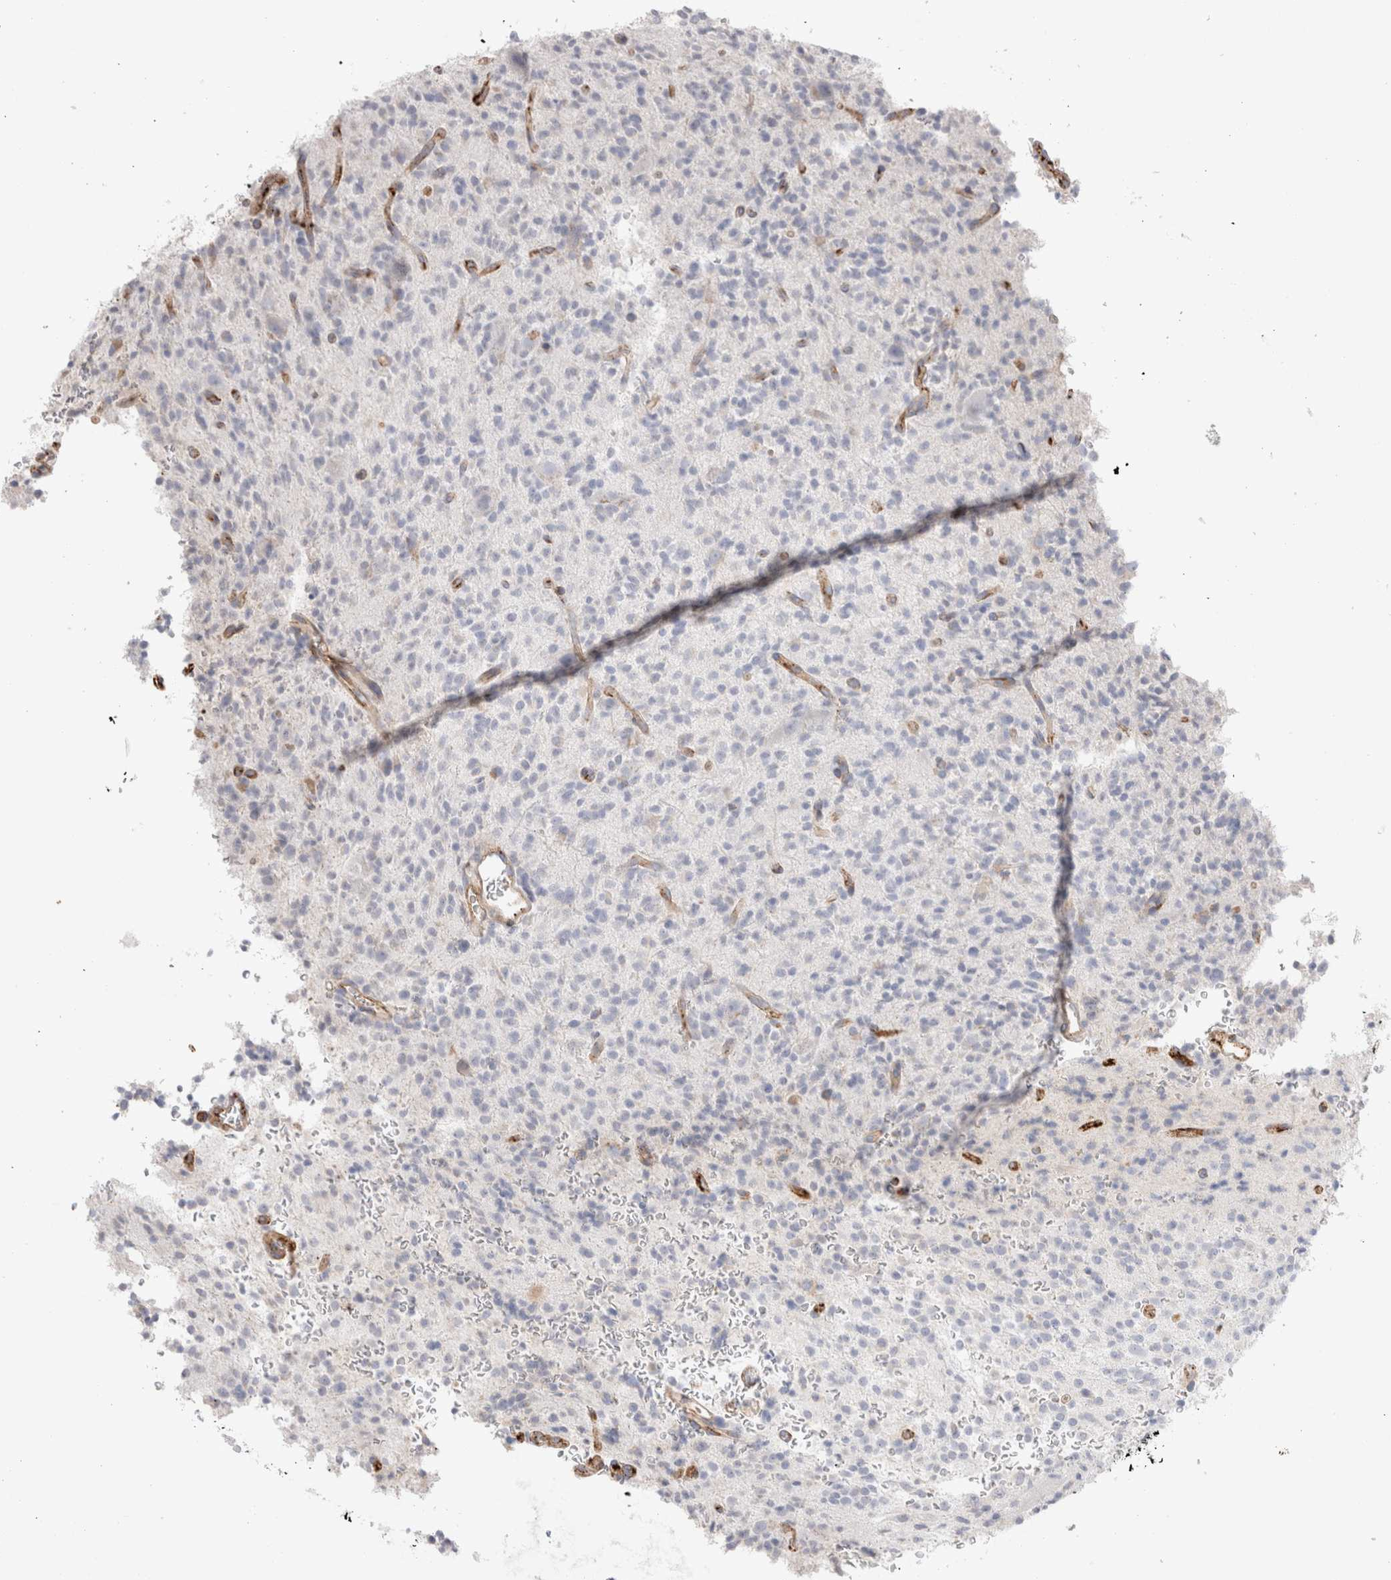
{"staining": {"intensity": "negative", "quantity": "none", "location": "none"}, "tissue": "glioma", "cell_type": "Tumor cells", "image_type": "cancer", "snomed": [{"axis": "morphology", "description": "Glioma, malignant, High grade"}, {"axis": "topography", "description": "Brain"}], "caption": "This histopathology image is of glioma stained with immunohistochemistry (IHC) to label a protein in brown with the nuclei are counter-stained blue. There is no positivity in tumor cells. (DAB immunohistochemistry (IHC), high magnification).", "gene": "CNPY4", "patient": {"sex": "male", "age": 34}}